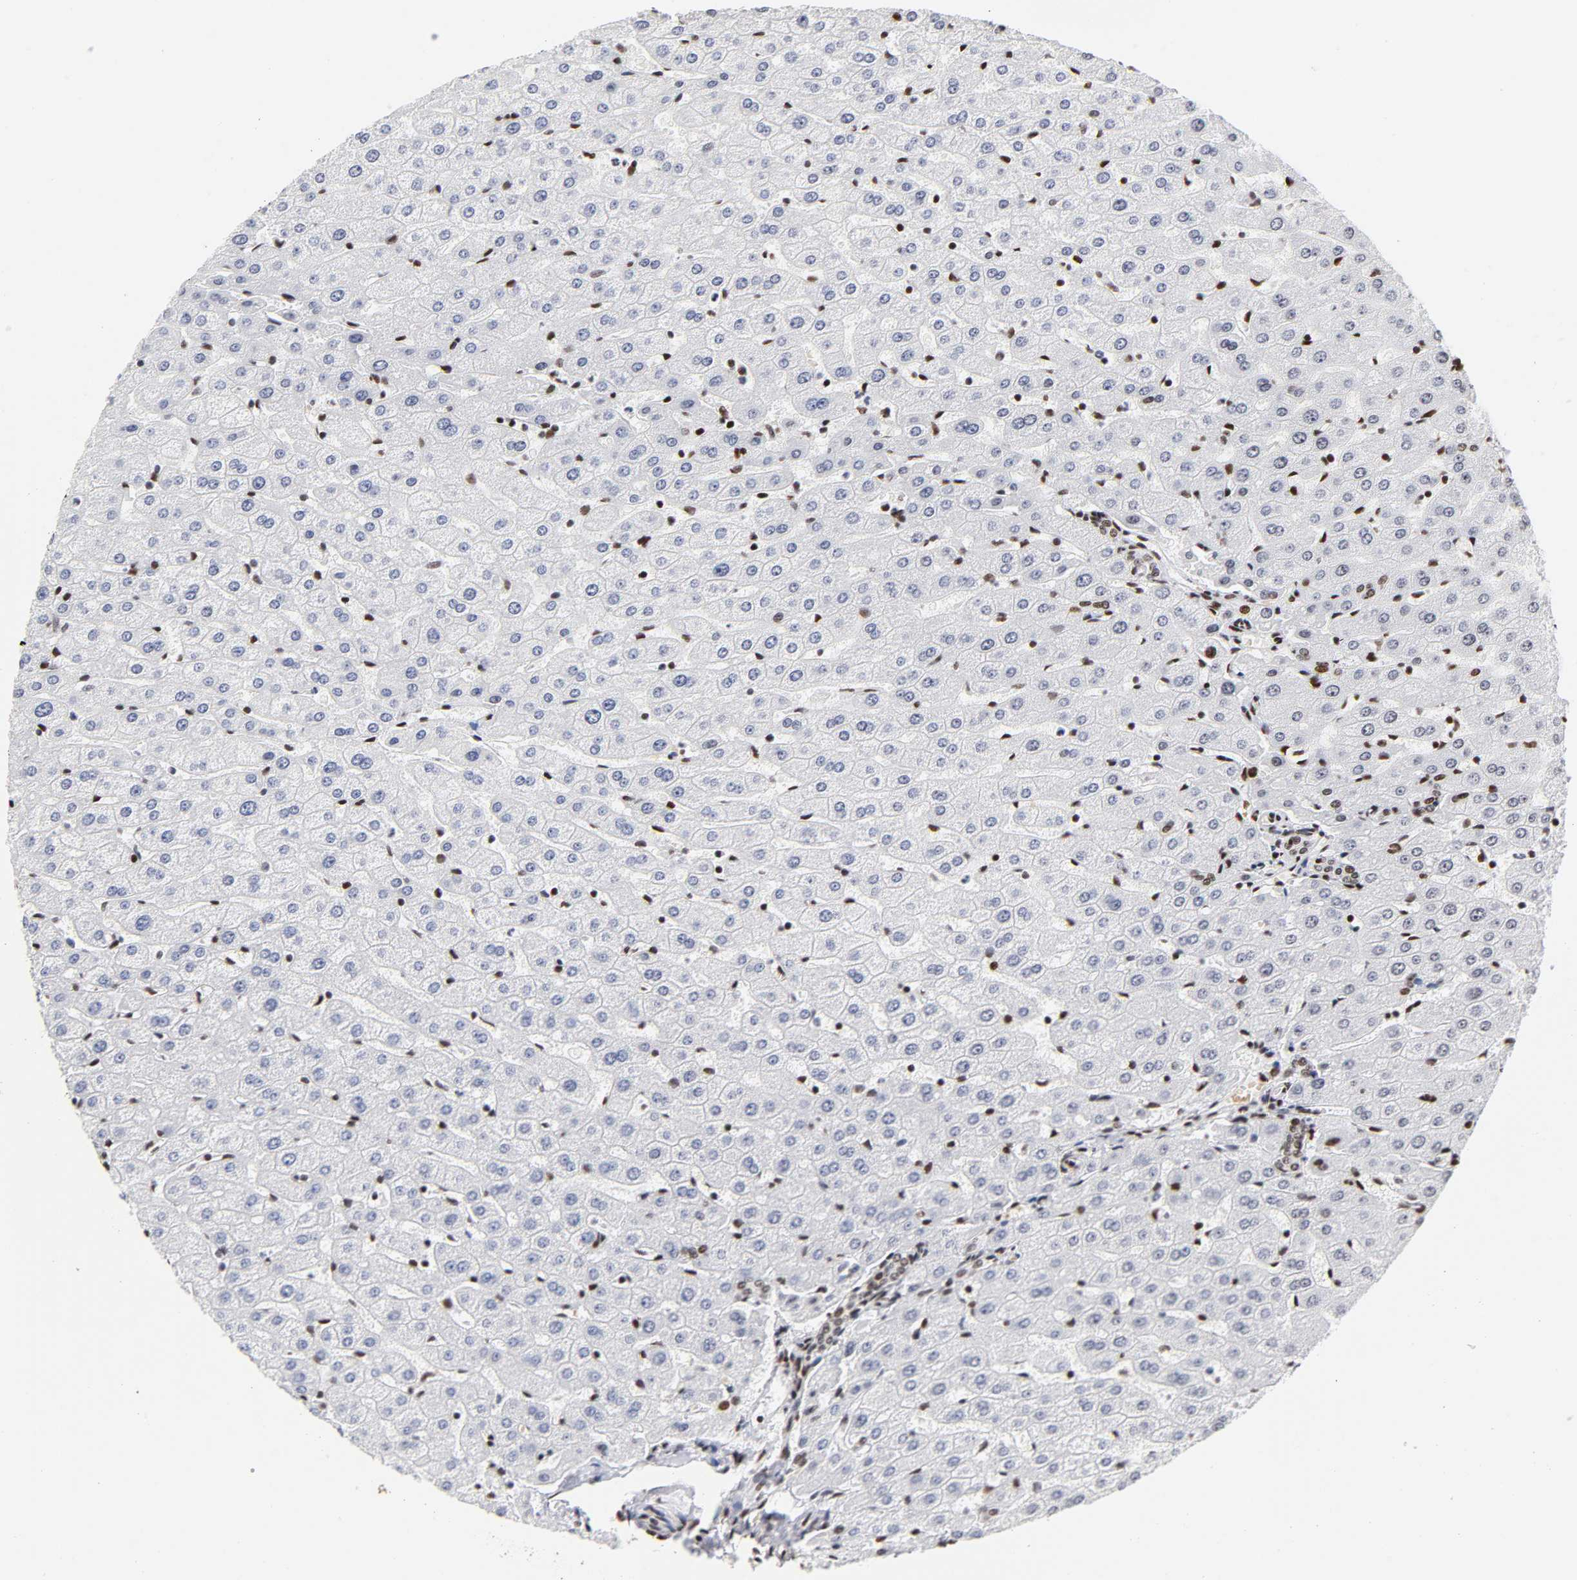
{"staining": {"intensity": "moderate", "quantity": ">75%", "location": "nuclear"}, "tissue": "liver", "cell_type": "Cholangiocytes", "image_type": "normal", "snomed": [{"axis": "morphology", "description": "Normal tissue, NOS"}, {"axis": "morphology", "description": "Fibrosis, NOS"}, {"axis": "topography", "description": "Liver"}], "caption": "Cholangiocytes demonstrate medium levels of moderate nuclear expression in about >75% of cells in unremarkable liver. (DAB = brown stain, brightfield microscopy at high magnification).", "gene": "XRCC6", "patient": {"sex": "female", "age": 29}}